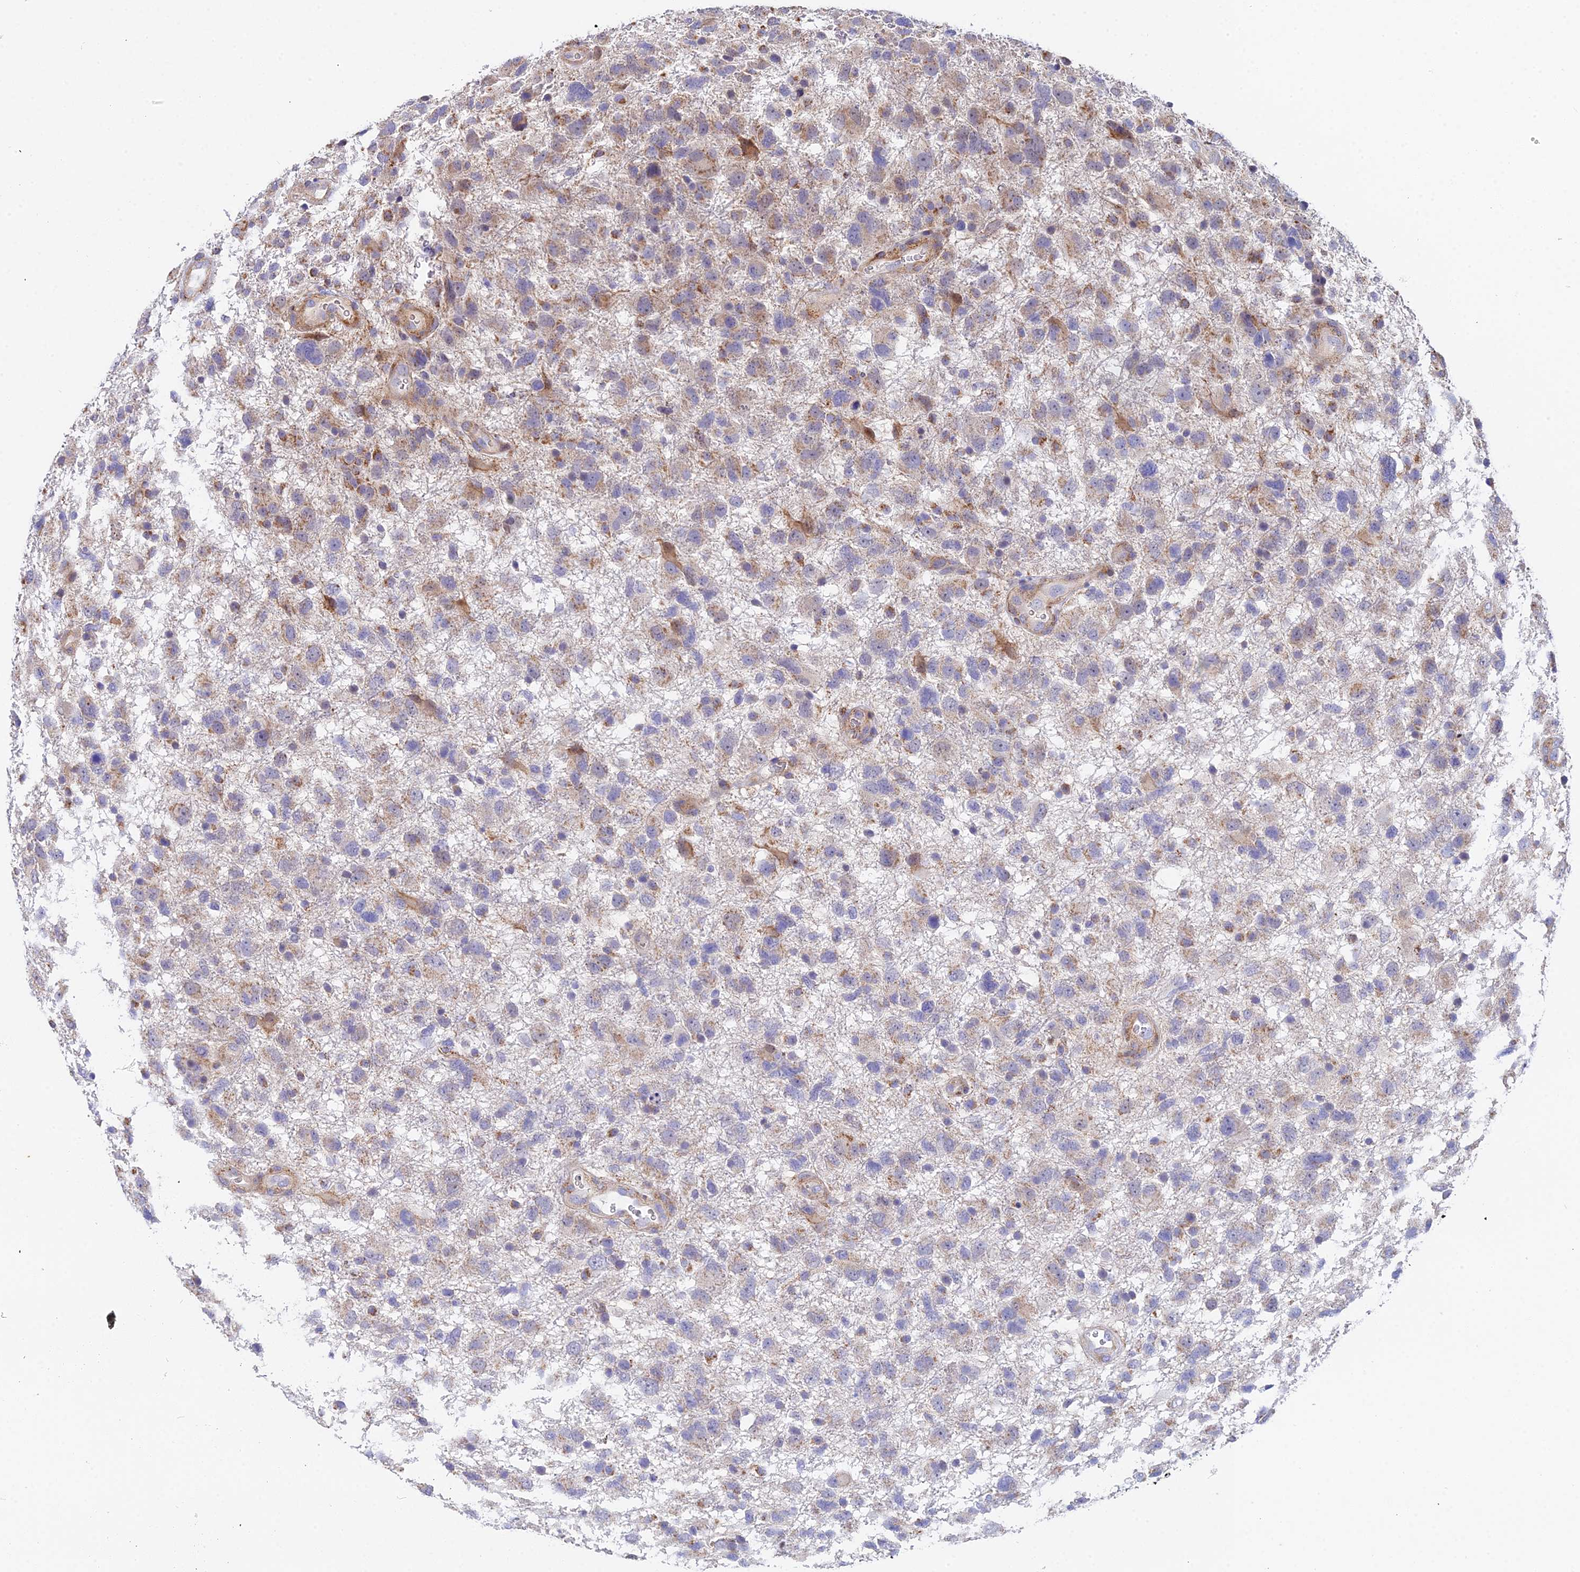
{"staining": {"intensity": "weak", "quantity": "25%-75%", "location": "cytoplasmic/membranous"}, "tissue": "glioma", "cell_type": "Tumor cells", "image_type": "cancer", "snomed": [{"axis": "morphology", "description": "Glioma, malignant, High grade"}, {"axis": "topography", "description": "Brain"}], "caption": "Malignant glioma (high-grade) tissue displays weak cytoplasmic/membranous positivity in about 25%-75% of tumor cells (DAB (3,3'-diaminobenzidine) IHC with brightfield microscopy, high magnification).", "gene": "ACOT2", "patient": {"sex": "male", "age": 61}}